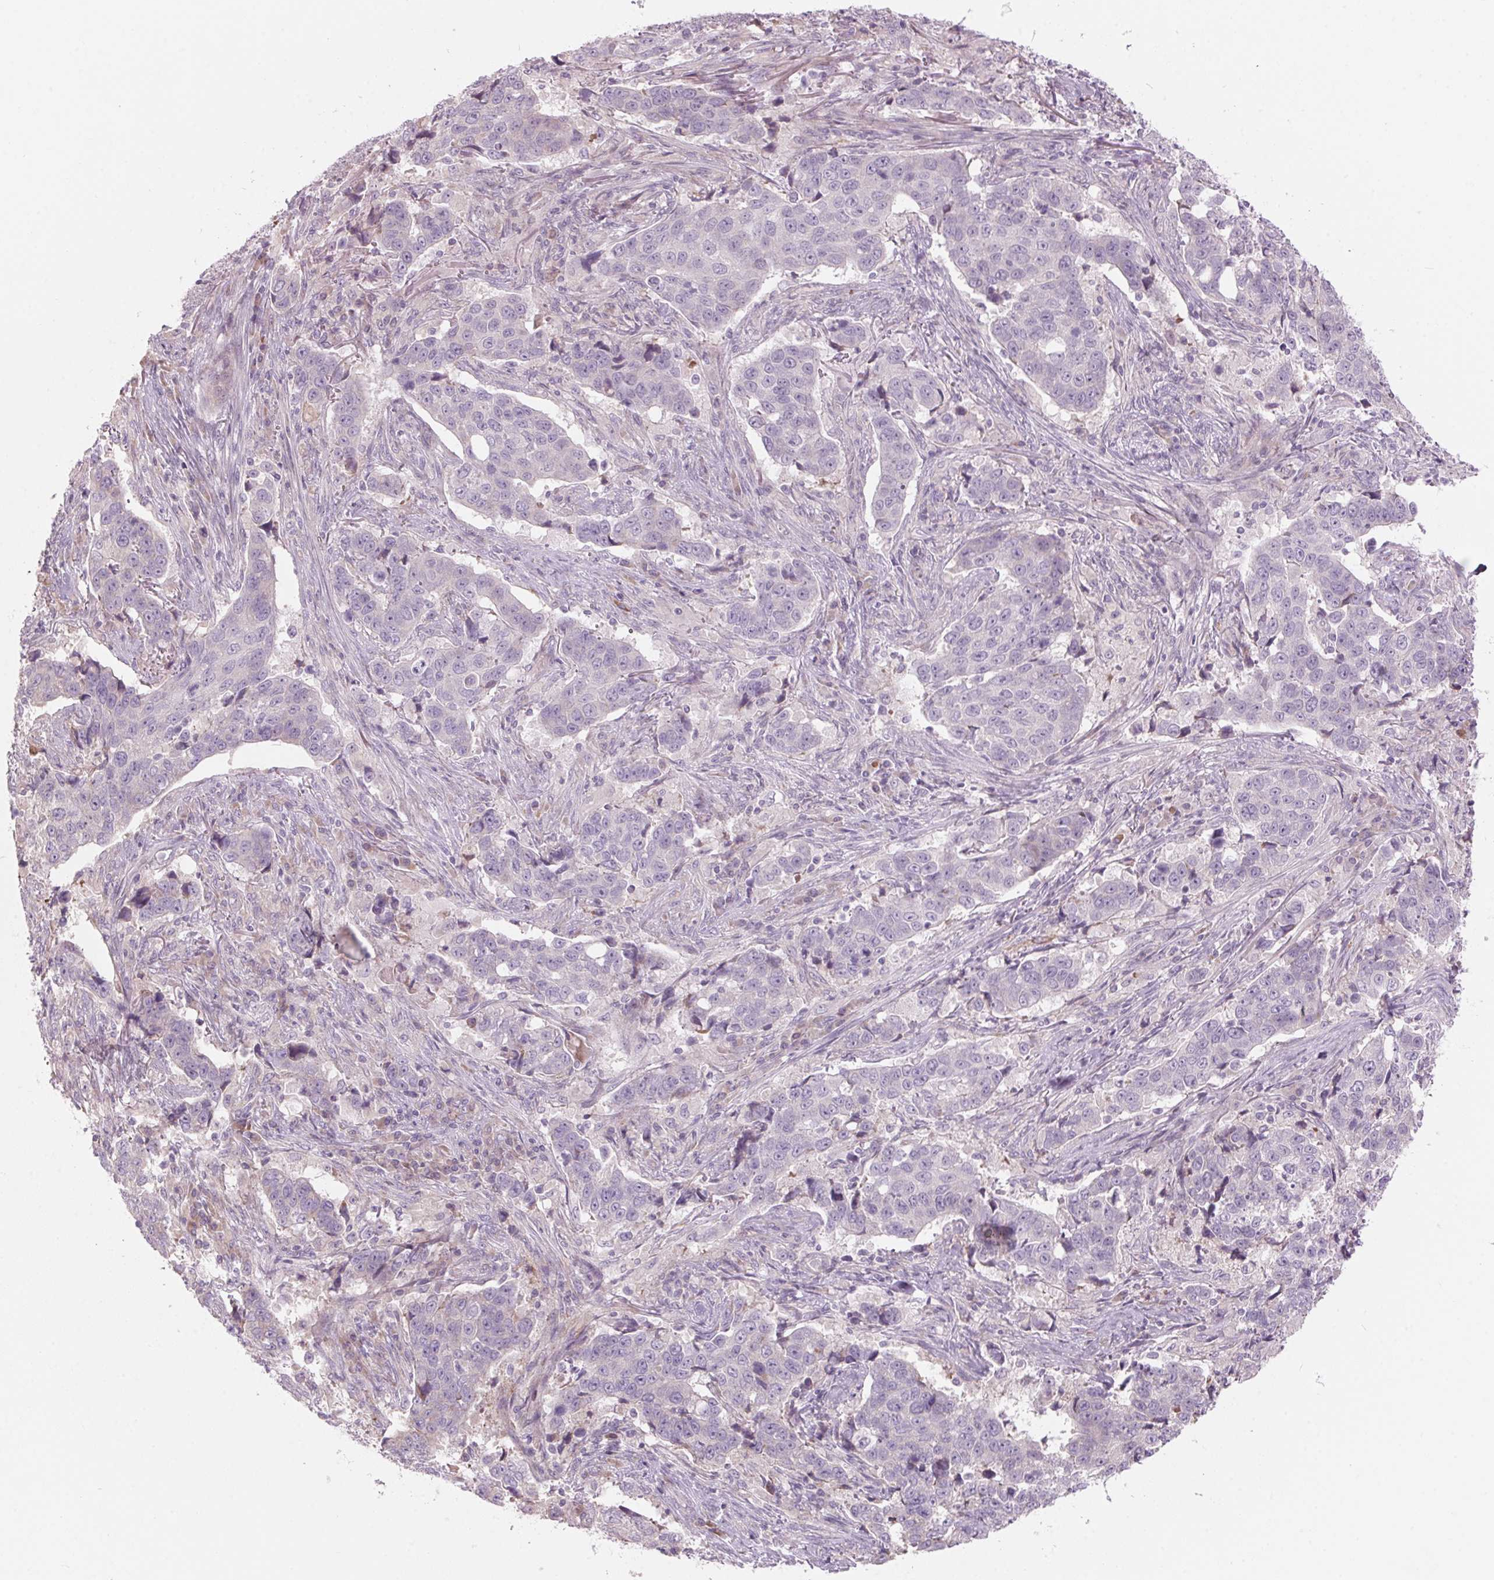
{"staining": {"intensity": "negative", "quantity": "none", "location": "none"}, "tissue": "lung cancer", "cell_type": "Tumor cells", "image_type": "cancer", "snomed": [{"axis": "morphology", "description": "Squamous cell carcinoma, NOS"}, {"axis": "topography", "description": "Lymph node"}, {"axis": "topography", "description": "Lung"}], "caption": "High magnification brightfield microscopy of lung cancer stained with DAB (3,3'-diaminobenzidine) (brown) and counterstained with hematoxylin (blue): tumor cells show no significant expression.", "gene": "GNMT", "patient": {"sex": "male", "age": 61}}